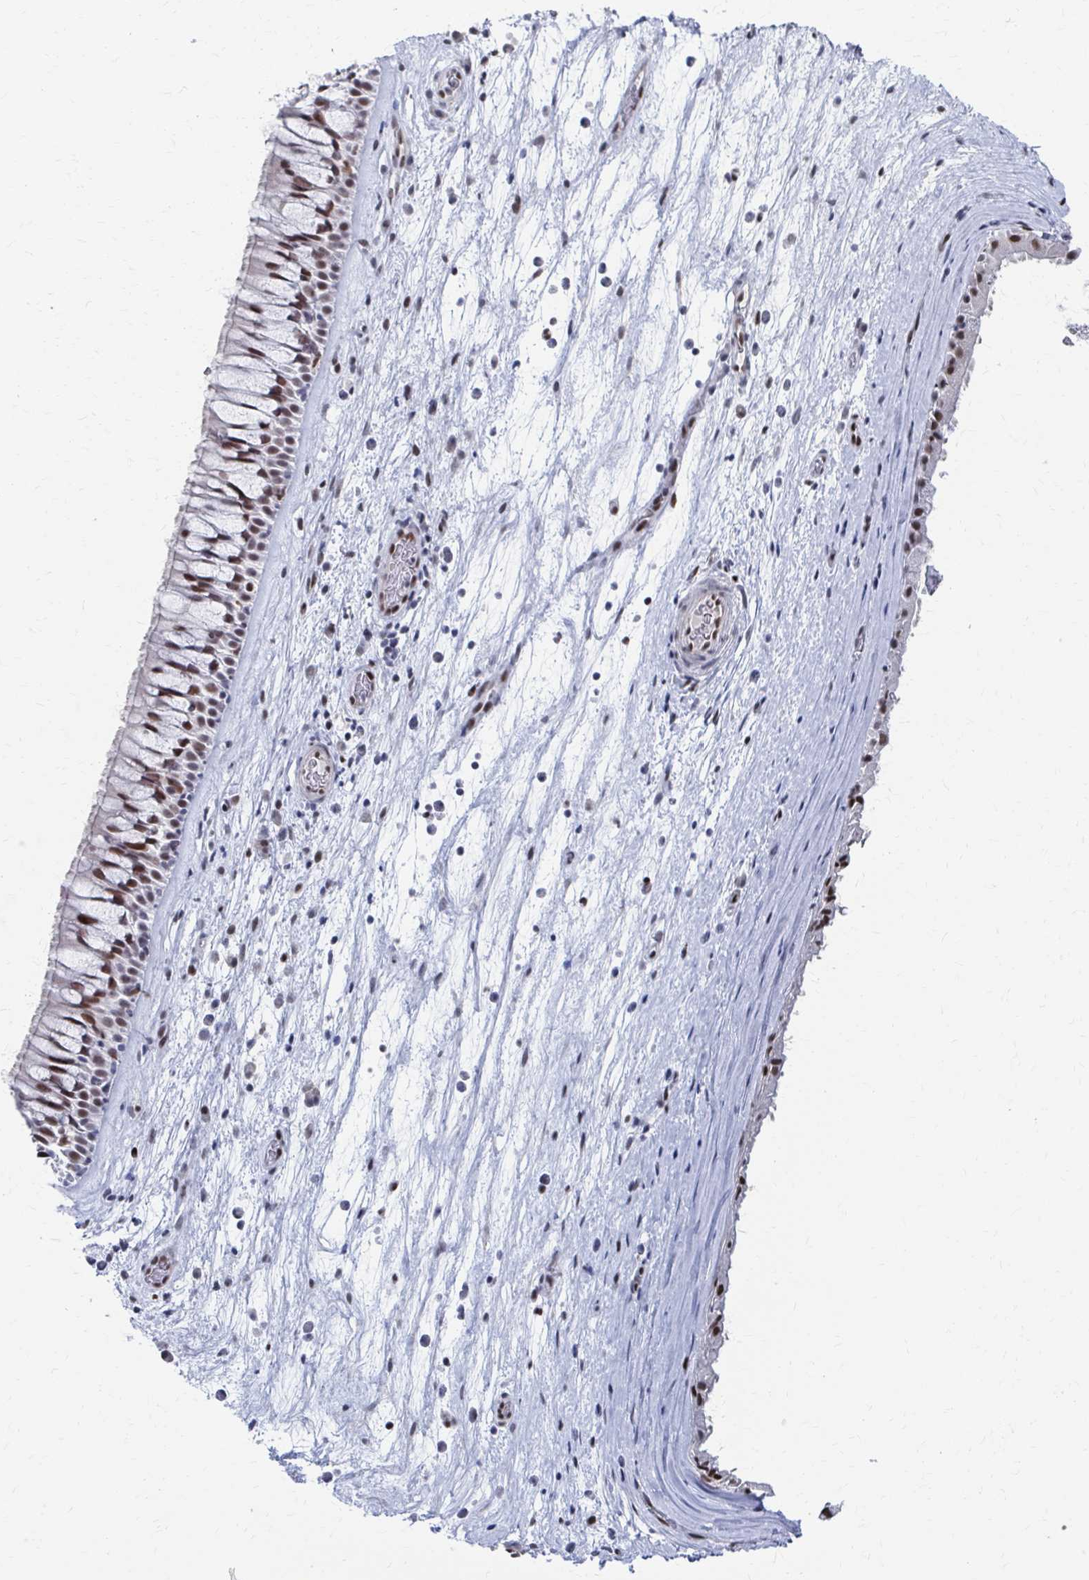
{"staining": {"intensity": "moderate", "quantity": ">75%", "location": "nuclear"}, "tissue": "nasopharynx", "cell_type": "Respiratory epithelial cells", "image_type": "normal", "snomed": [{"axis": "morphology", "description": "Normal tissue, NOS"}, {"axis": "topography", "description": "Nasopharynx"}], "caption": "Immunohistochemistry of unremarkable human nasopharynx exhibits medium levels of moderate nuclear staining in about >75% of respiratory epithelial cells.", "gene": "CDIN1", "patient": {"sex": "male", "age": 74}}